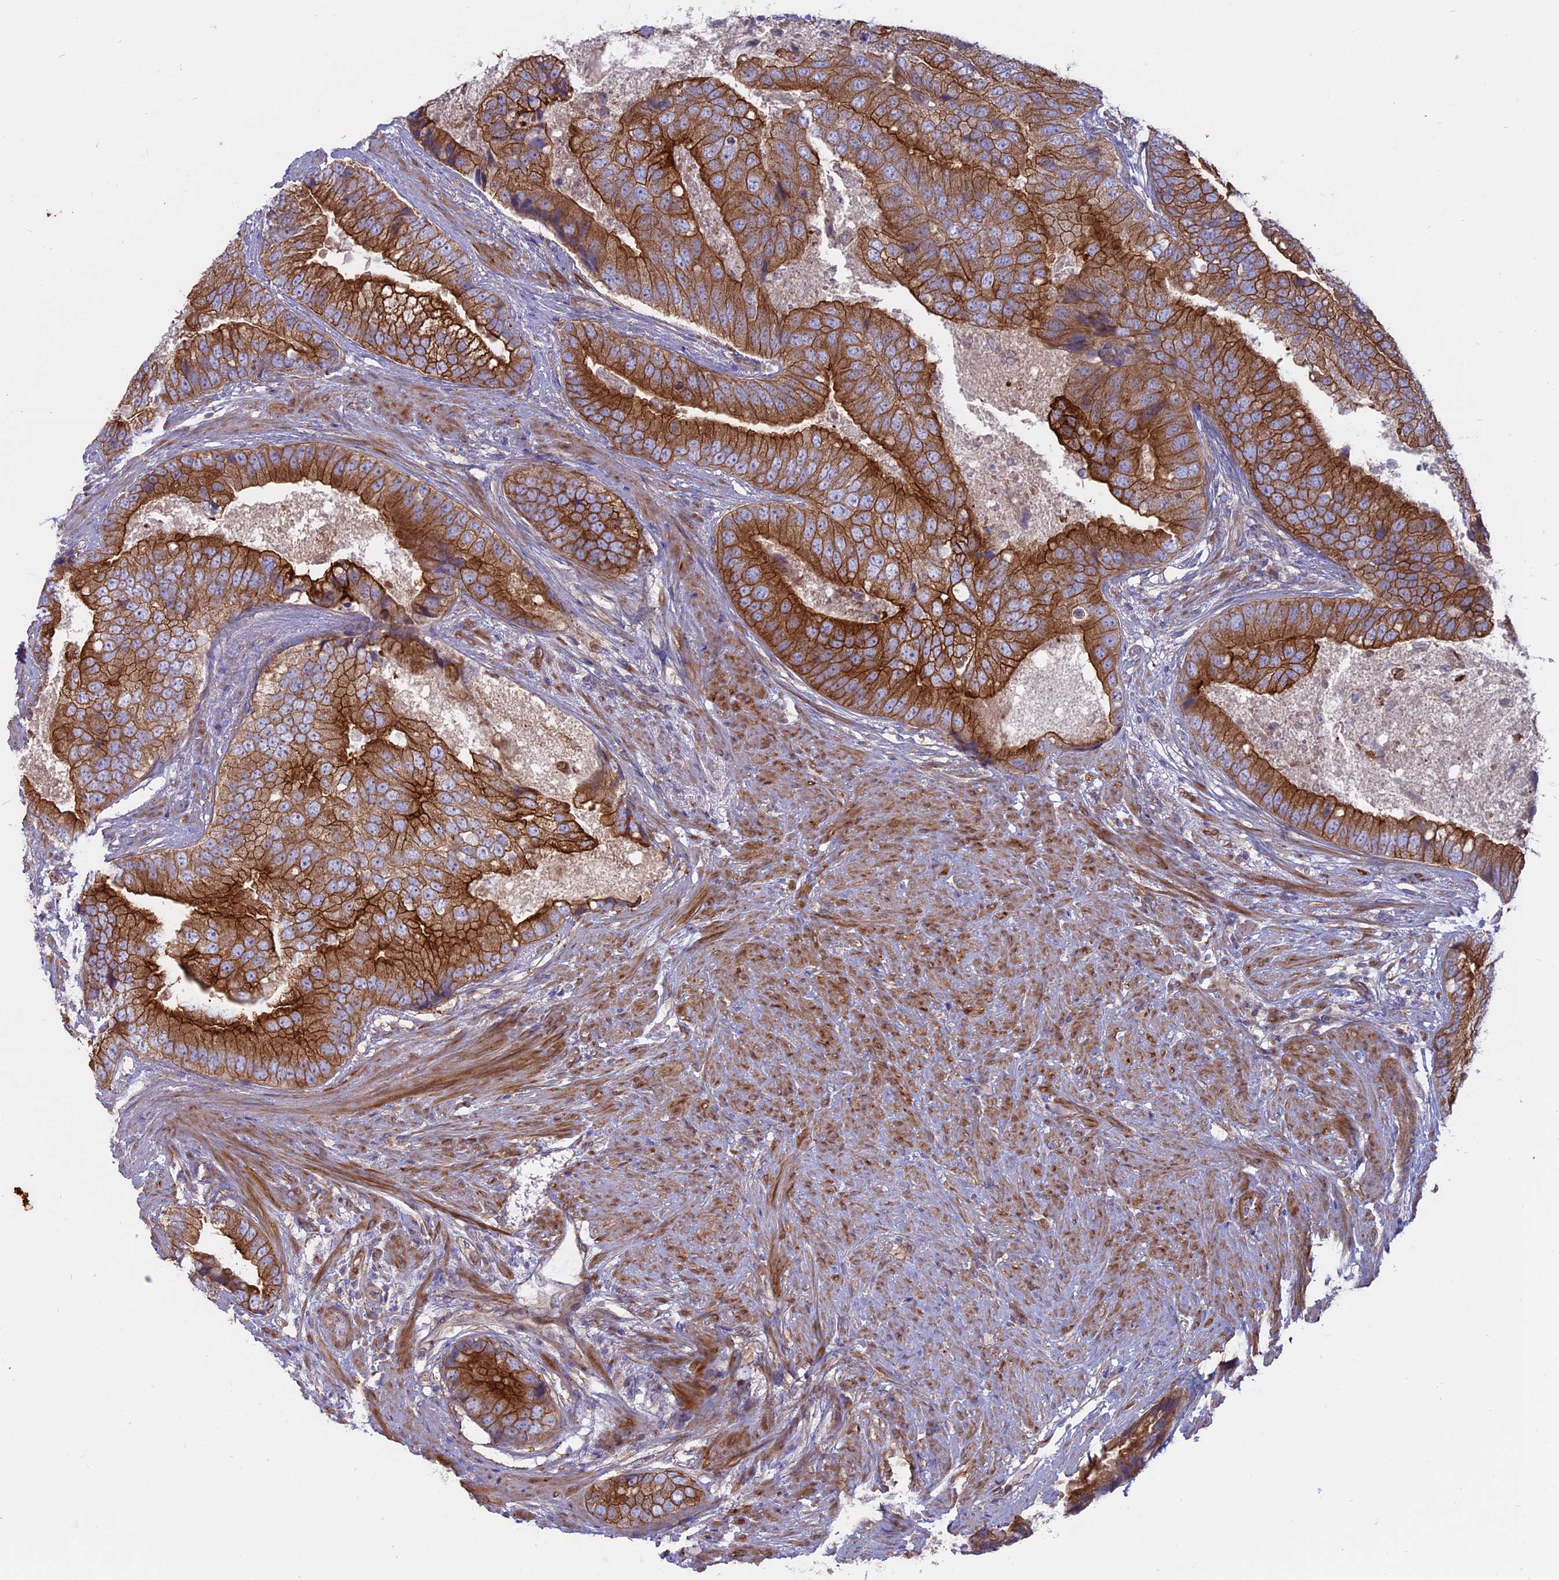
{"staining": {"intensity": "strong", "quantity": ">75%", "location": "cytoplasmic/membranous"}, "tissue": "prostate cancer", "cell_type": "Tumor cells", "image_type": "cancer", "snomed": [{"axis": "morphology", "description": "Adenocarcinoma, High grade"}, {"axis": "topography", "description": "Prostate"}], "caption": "Human high-grade adenocarcinoma (prostate) stained with a brown dye demonstrates strong cytoplasmic/membranous positive staining in approximately >75% of tumor cells.", "gene": "MYO5B", "patient": {"sex": "male", "age": 70}}